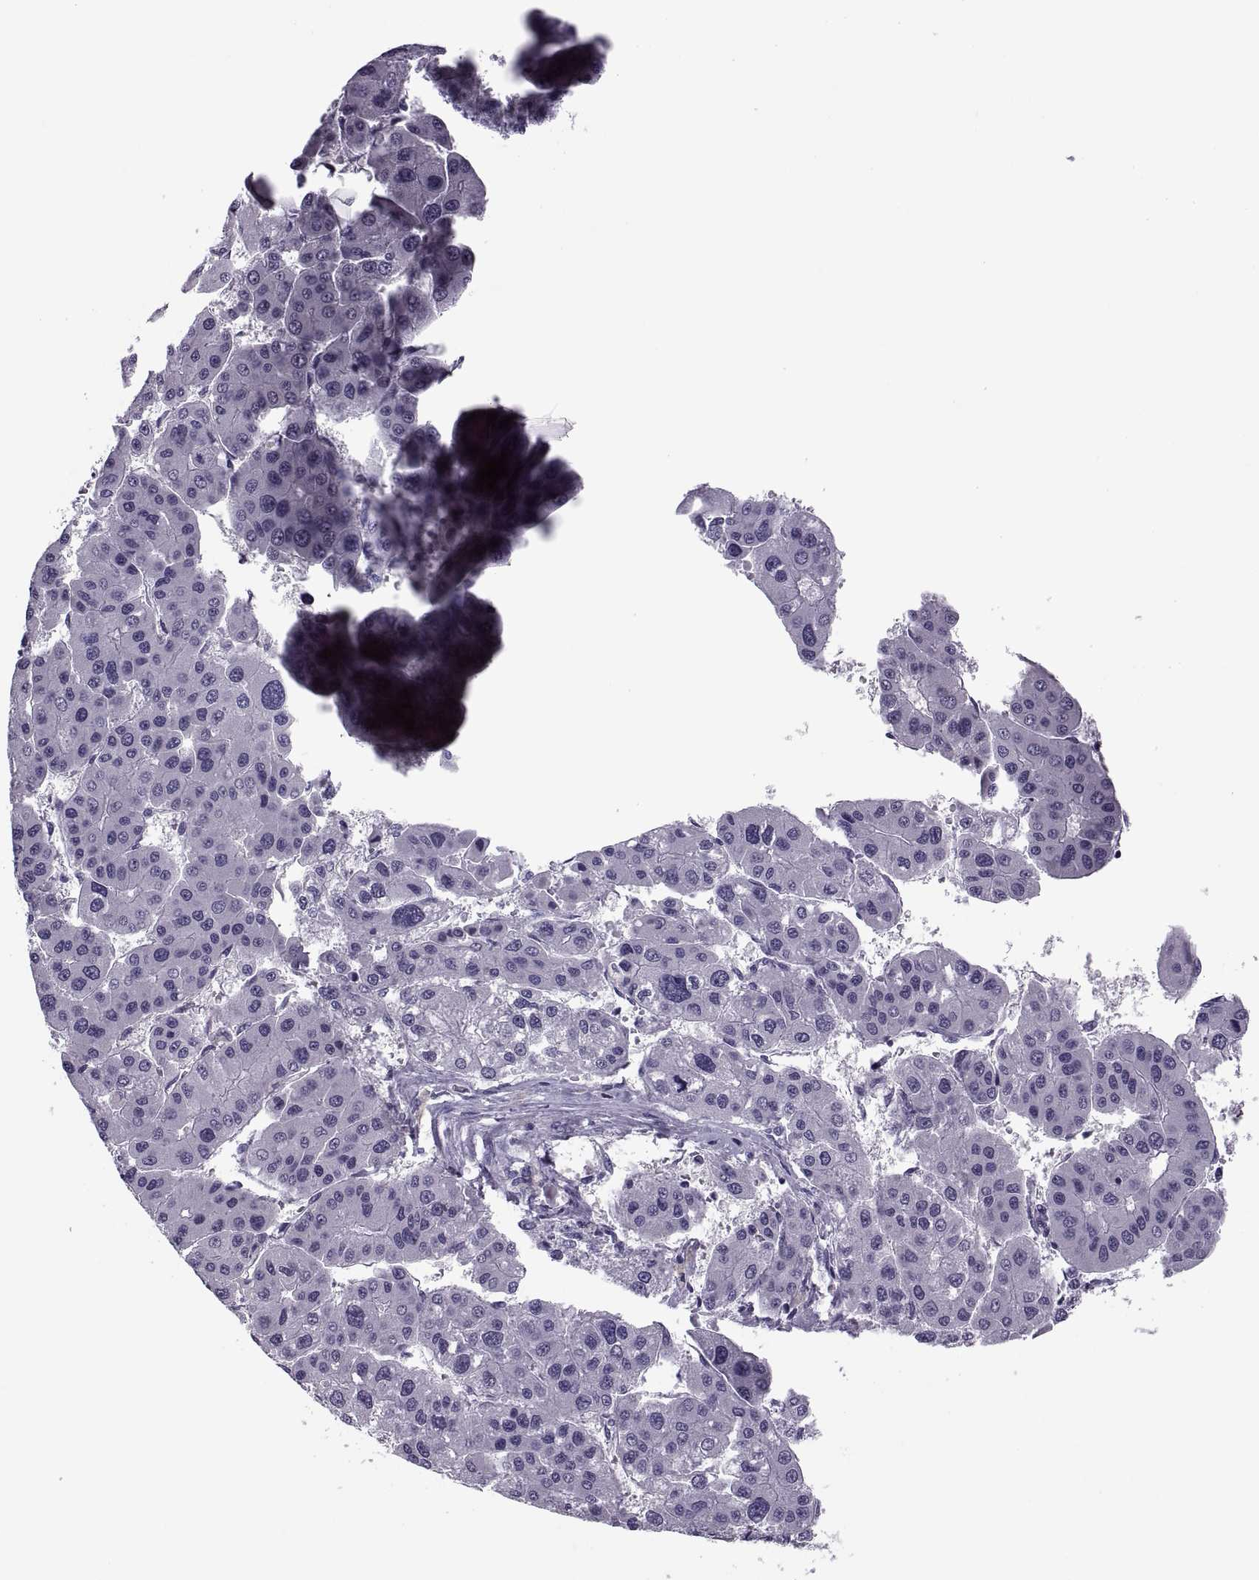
{"staining": {"intensity": "negative", "quantity": "none", "location": "none"}, "tissue": "liver cancer", "cell_type": "Tumor cells", "image_type": "cancer", "snomed": [{"axis": "morphology", "description": "Carcinoma, Hepatocellular, NOS"}, {"axis": "topography", "description": "Liver"}], "caption": "This is a micrograph of IHC staining of liver cancer, which shows no positivity in tumor cells.", "gene": "SYNGR4", "patient": {"sex": "male", "age": 73}}